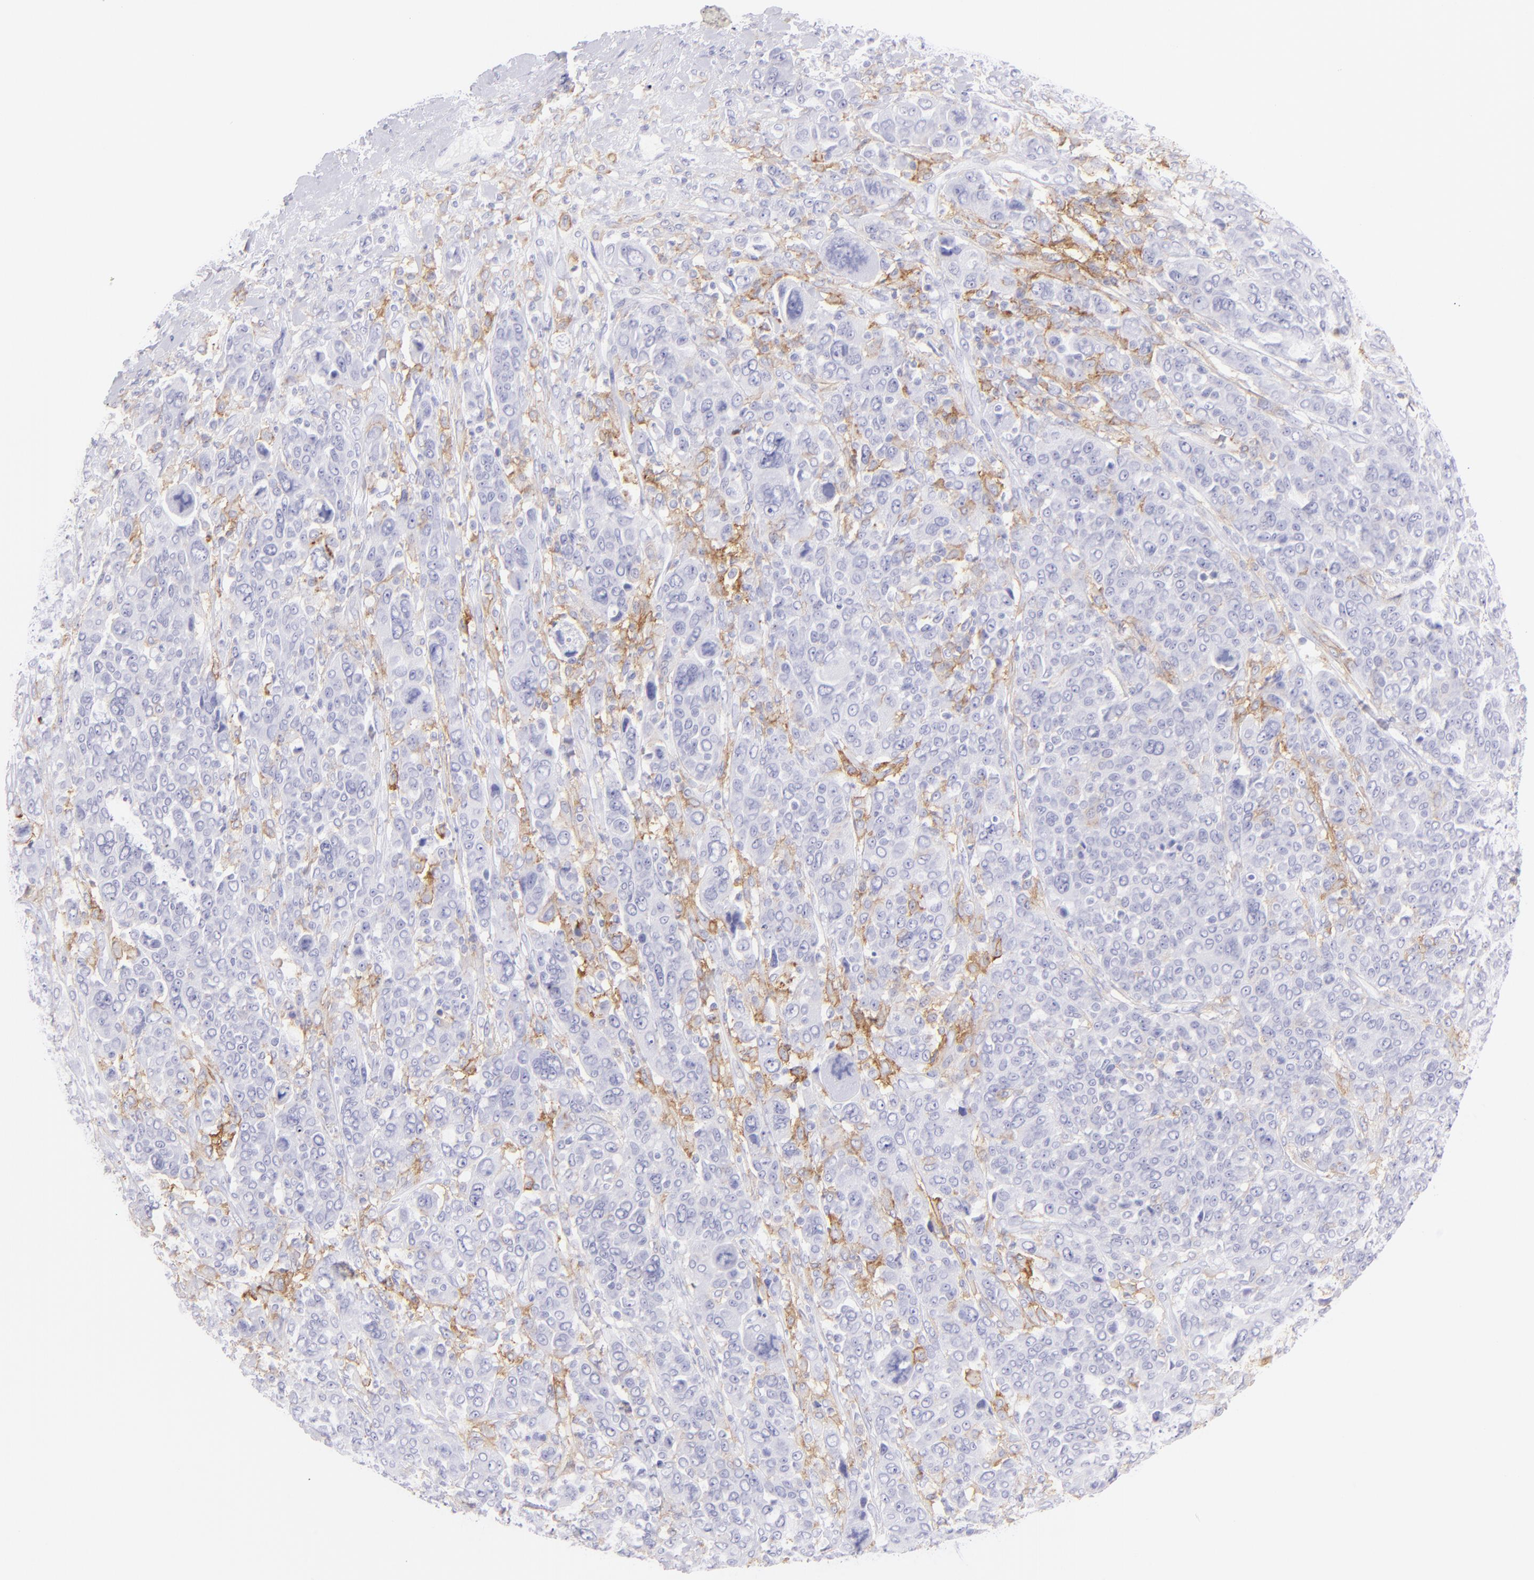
{"staining": {"intensity": "moderate", "quantity": "<25%", "location": "cytoplasmic/membranous"}, "tissue": "breast cancer", "cell_type": "Tumor cells", "image_type": "cancer", "snomed": [{"axis": "morphology", "description": "Duct carcinoma"}, {"axis": "topography", "description": "Breast"}], "caption": "IHC (DAB) staining of breast infiltrating ductal carcinoma exhibits moderate cytoplasmic/membranous protein staining in approximately <25% of tumor cells.", "gene": "CD72", "patient": {"sex": "female", "age": 37}}